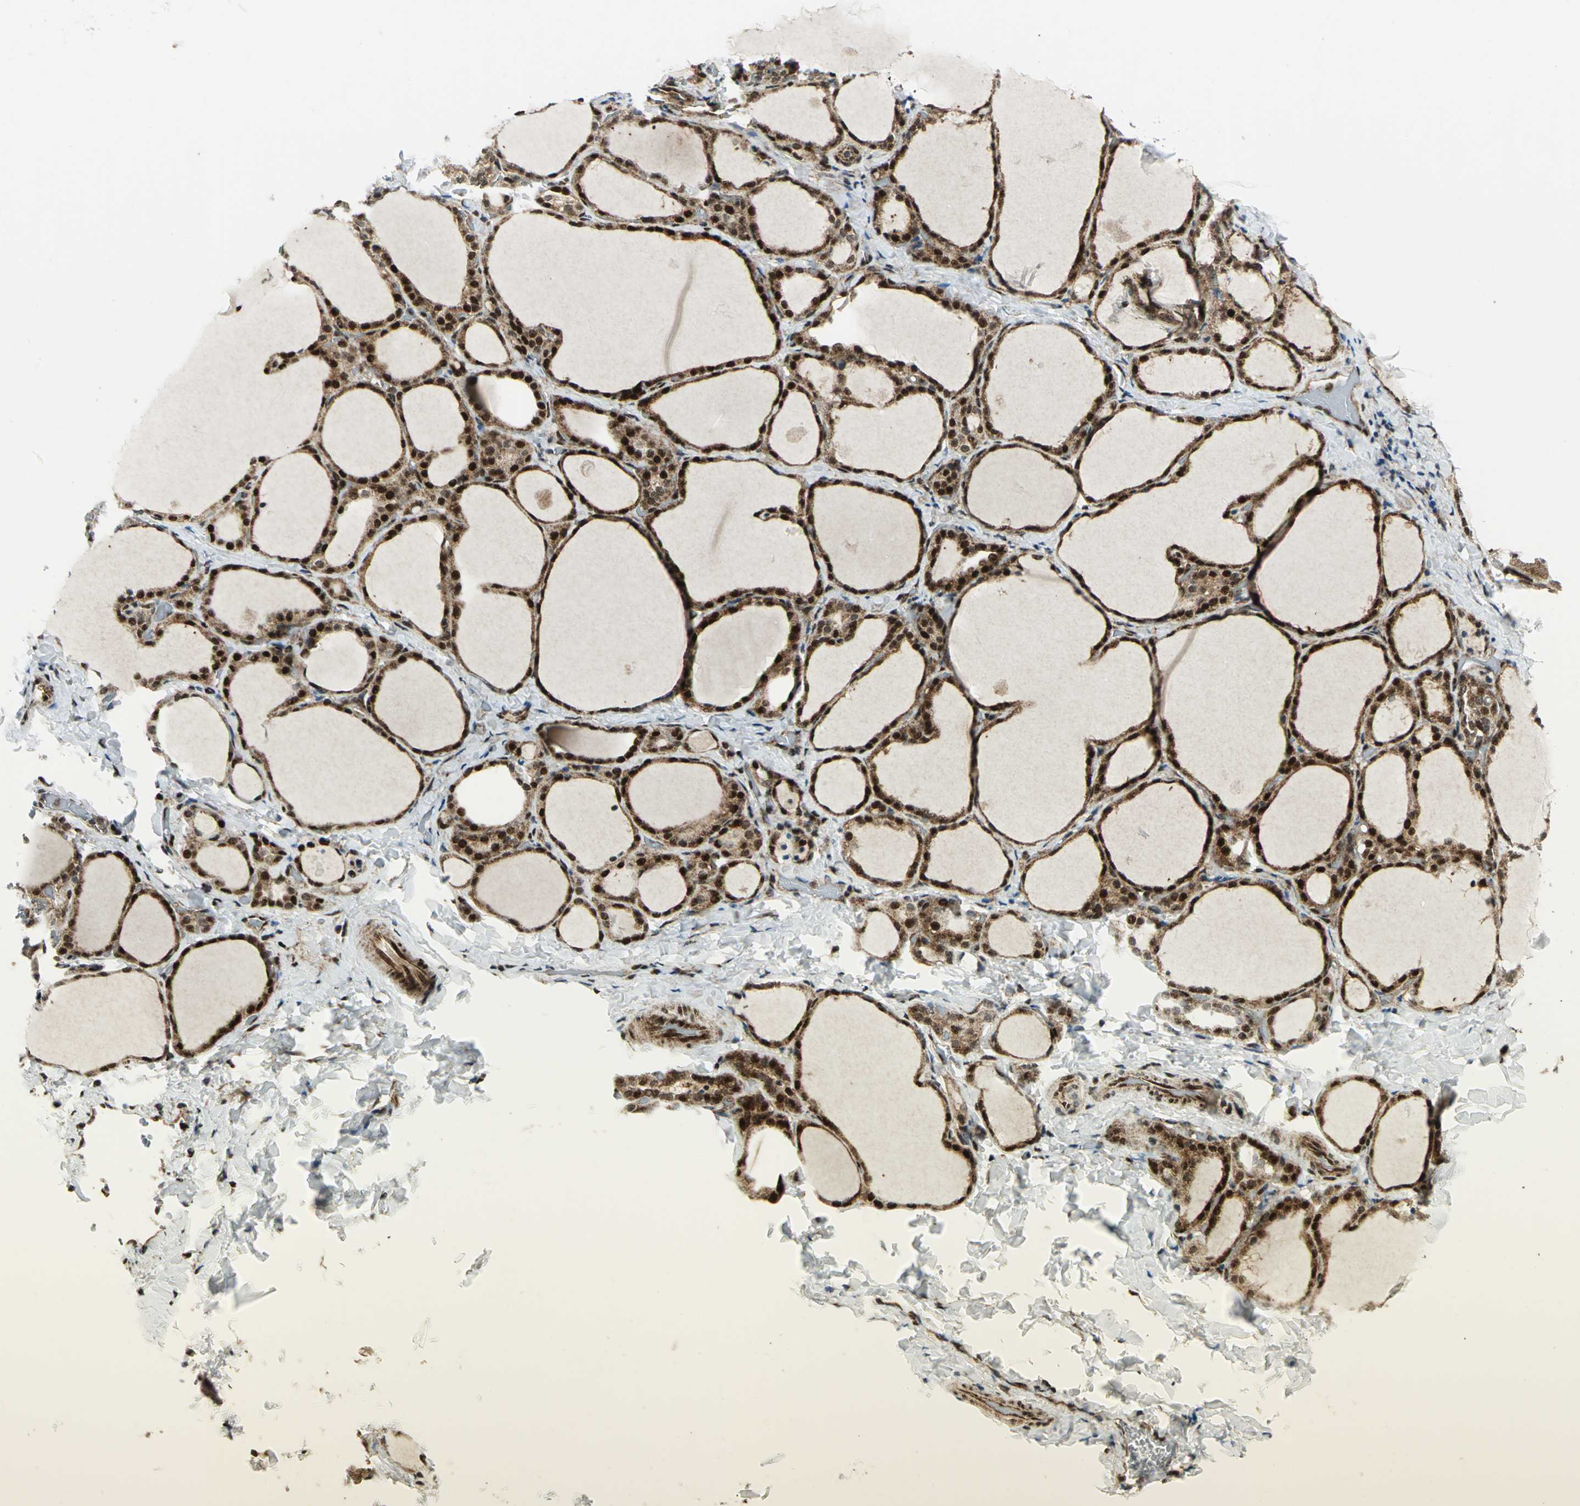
{"staining": {"intensity": "strong", "quantity": ">75%", "location": "cytoplasmic/membranous,nuclear"}, "tissue": "thyroid gland", "cell_type": "Glandular cells", "image_type": "normal", "snomed": [{"axis": "morphology", "description": "Normal tissue, NOS"}, {"axis": "morphology", "description": "Papillary adenocarcinoma, NOS"}, {"axis": "topography", "description": "Thyroid gland"}], "caption": "Immunohistochemical staining of normal thyroid gland displays high levels of strong cytoplasmic/membranous,nuclear staining in approximately >75% of glandular cells.", "gene": "COPS5", "patient": {"sex": "female", "age": 30}}